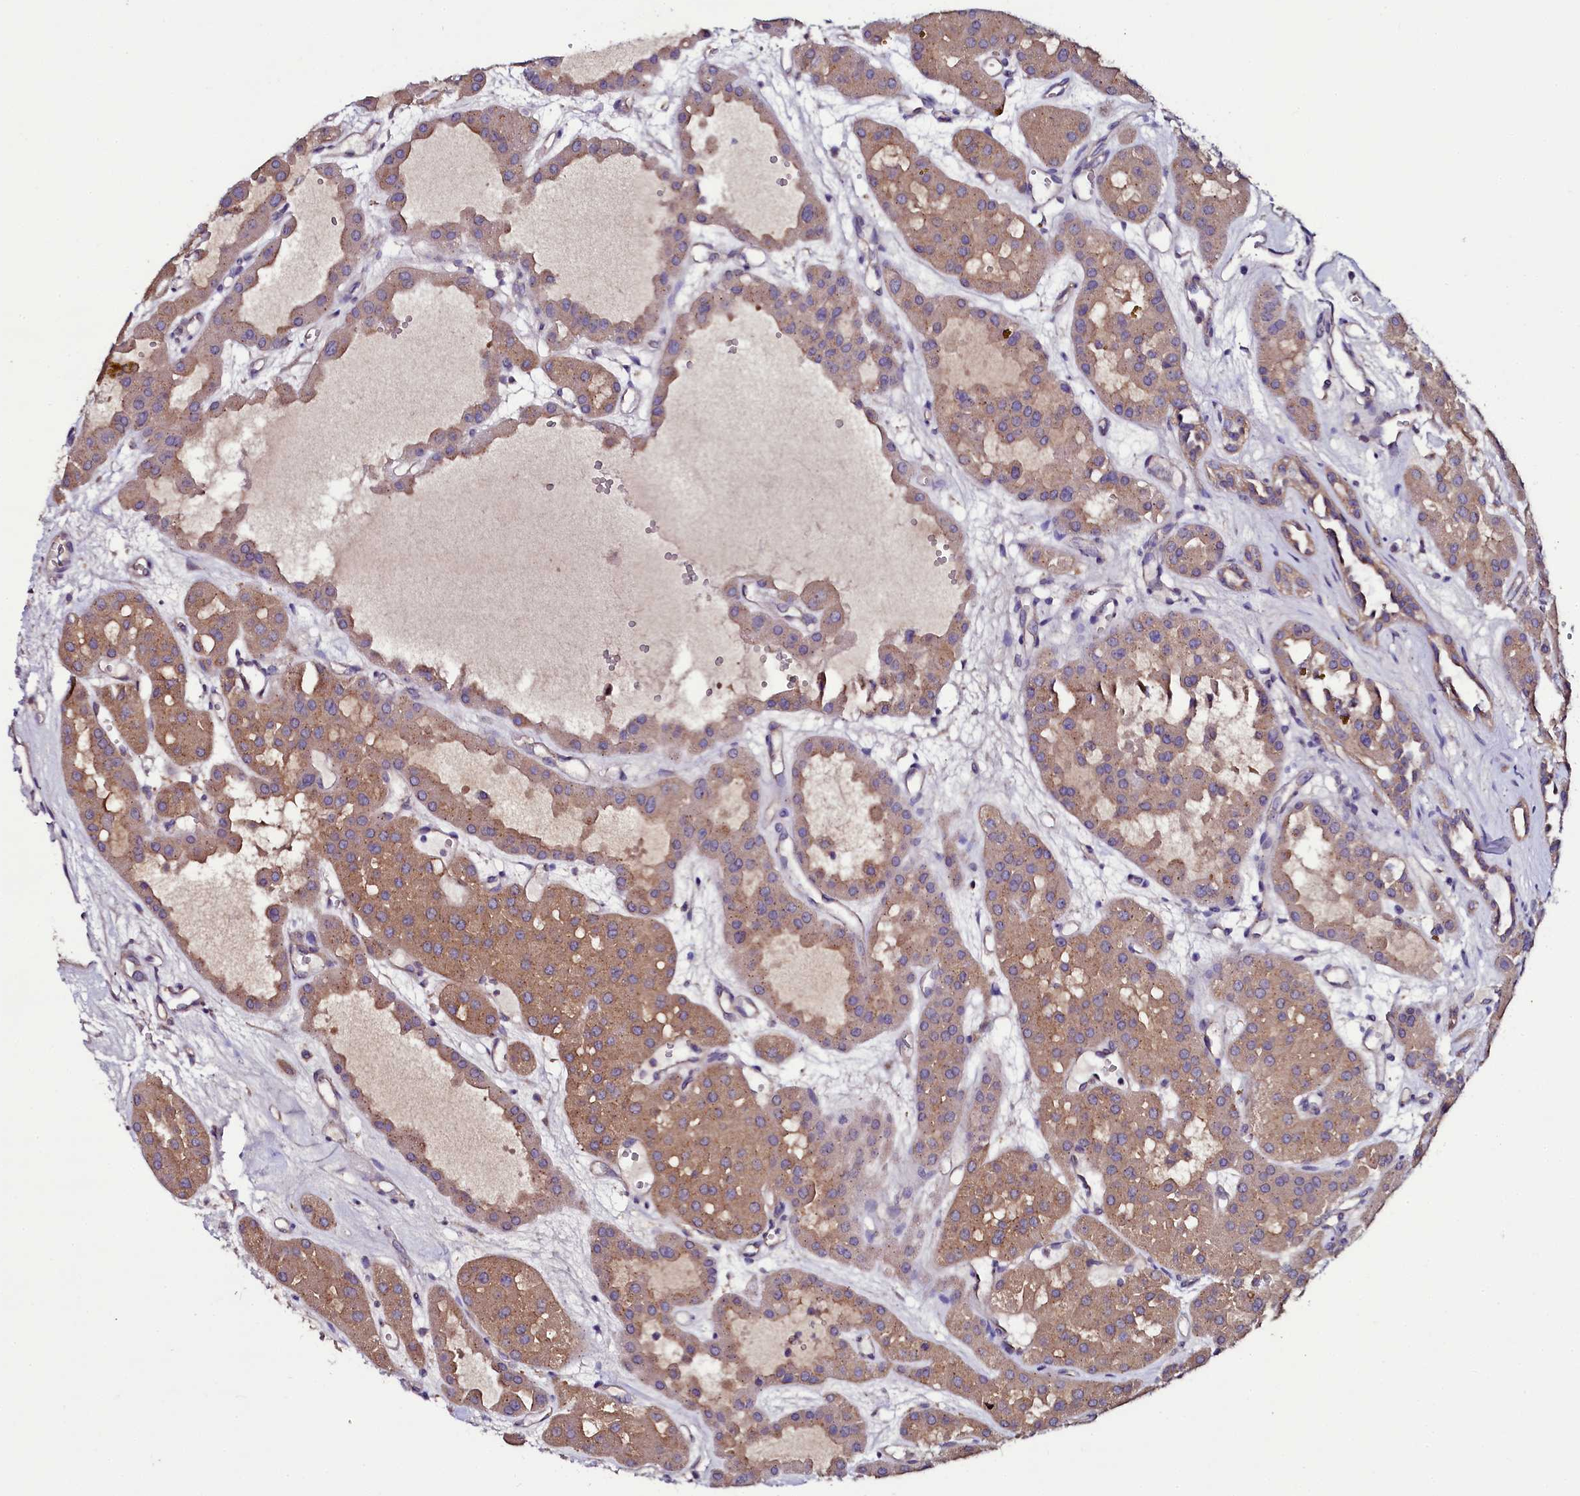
{"staining": {"intensity": "moderate", "quantity": ">75%", "location": "cytoplasmic/membranous"}, "tissue": "renal cancer", "cell_type": "Tumor cells", "image_type": "cancer", "snomed": [{"axis": "morphology", "description": "Carcinoma, NOS"}, {"axis": "topography", "description": "Kidney"}], "caption": "A histopathology image showing moderate cytoplasmic/membranous positivity in approximately >75% of tumor cells in renal cancer (carcinoma), as visualized by brown immunohistochemical staining.", "gene": "USPL1", "patient": {"sex": "female", "age": 75}}